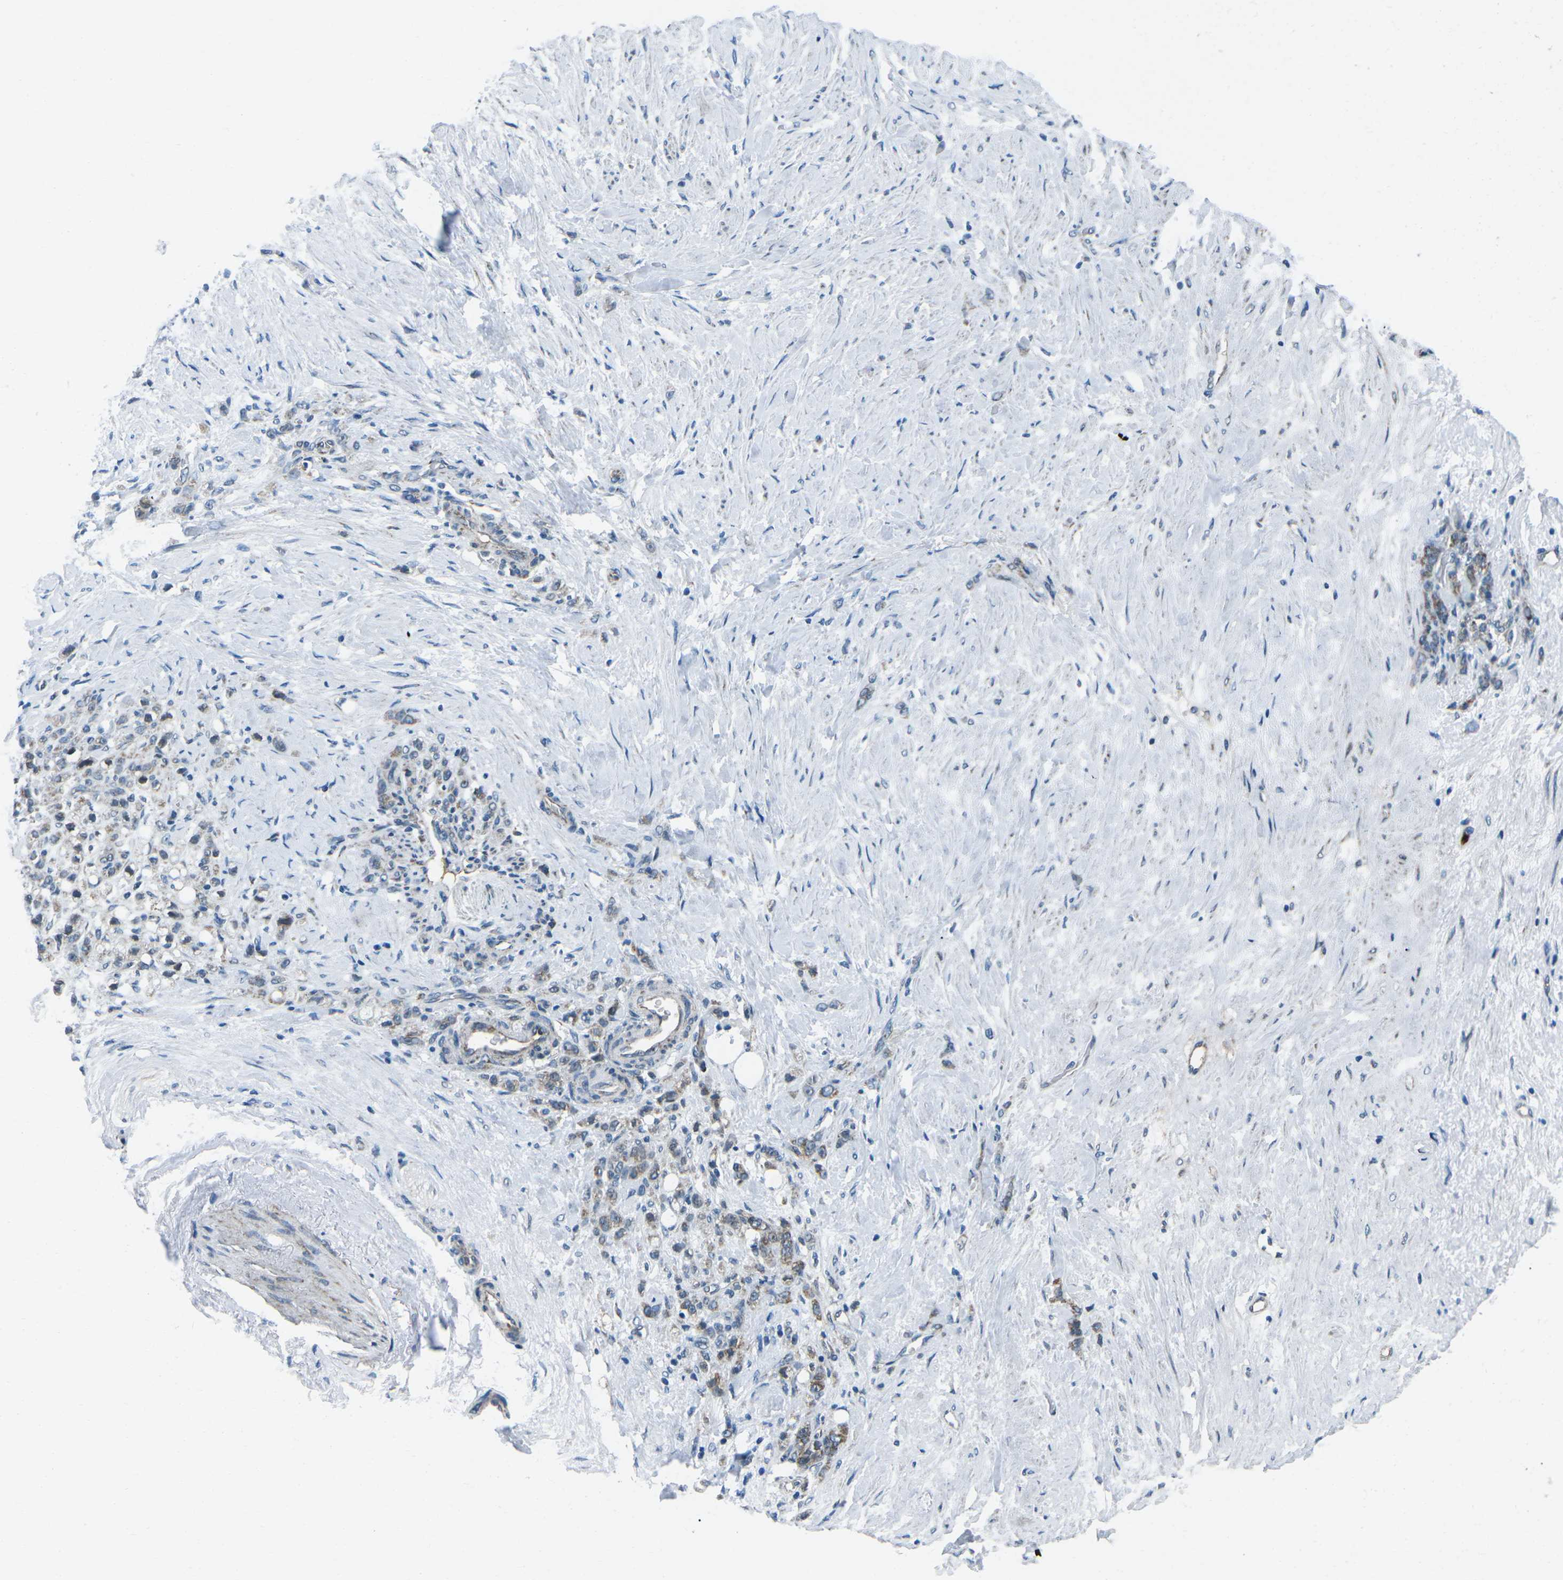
{"staining": {"intensity": "moderate", "quantity": ">75%", "location": "cytoplasmic/membranous"}, "tissue": "stomach cancer", "cell_type": "Tumor cells", "image_type": "cancer", "snomed": [{"axis": "morphology", "description": "Adenocarcinoma, NOS"}, {"axis": "topography", "description": "Stomach"}], "caption": "DAB immunohistochemical staining of human stomach cancer reveals moderate cytoplasmic/membranous protein expression in approximately >75% of tumor cells.", "gene": "RFESD", "patient": {"sex": "male", "age": 82}}